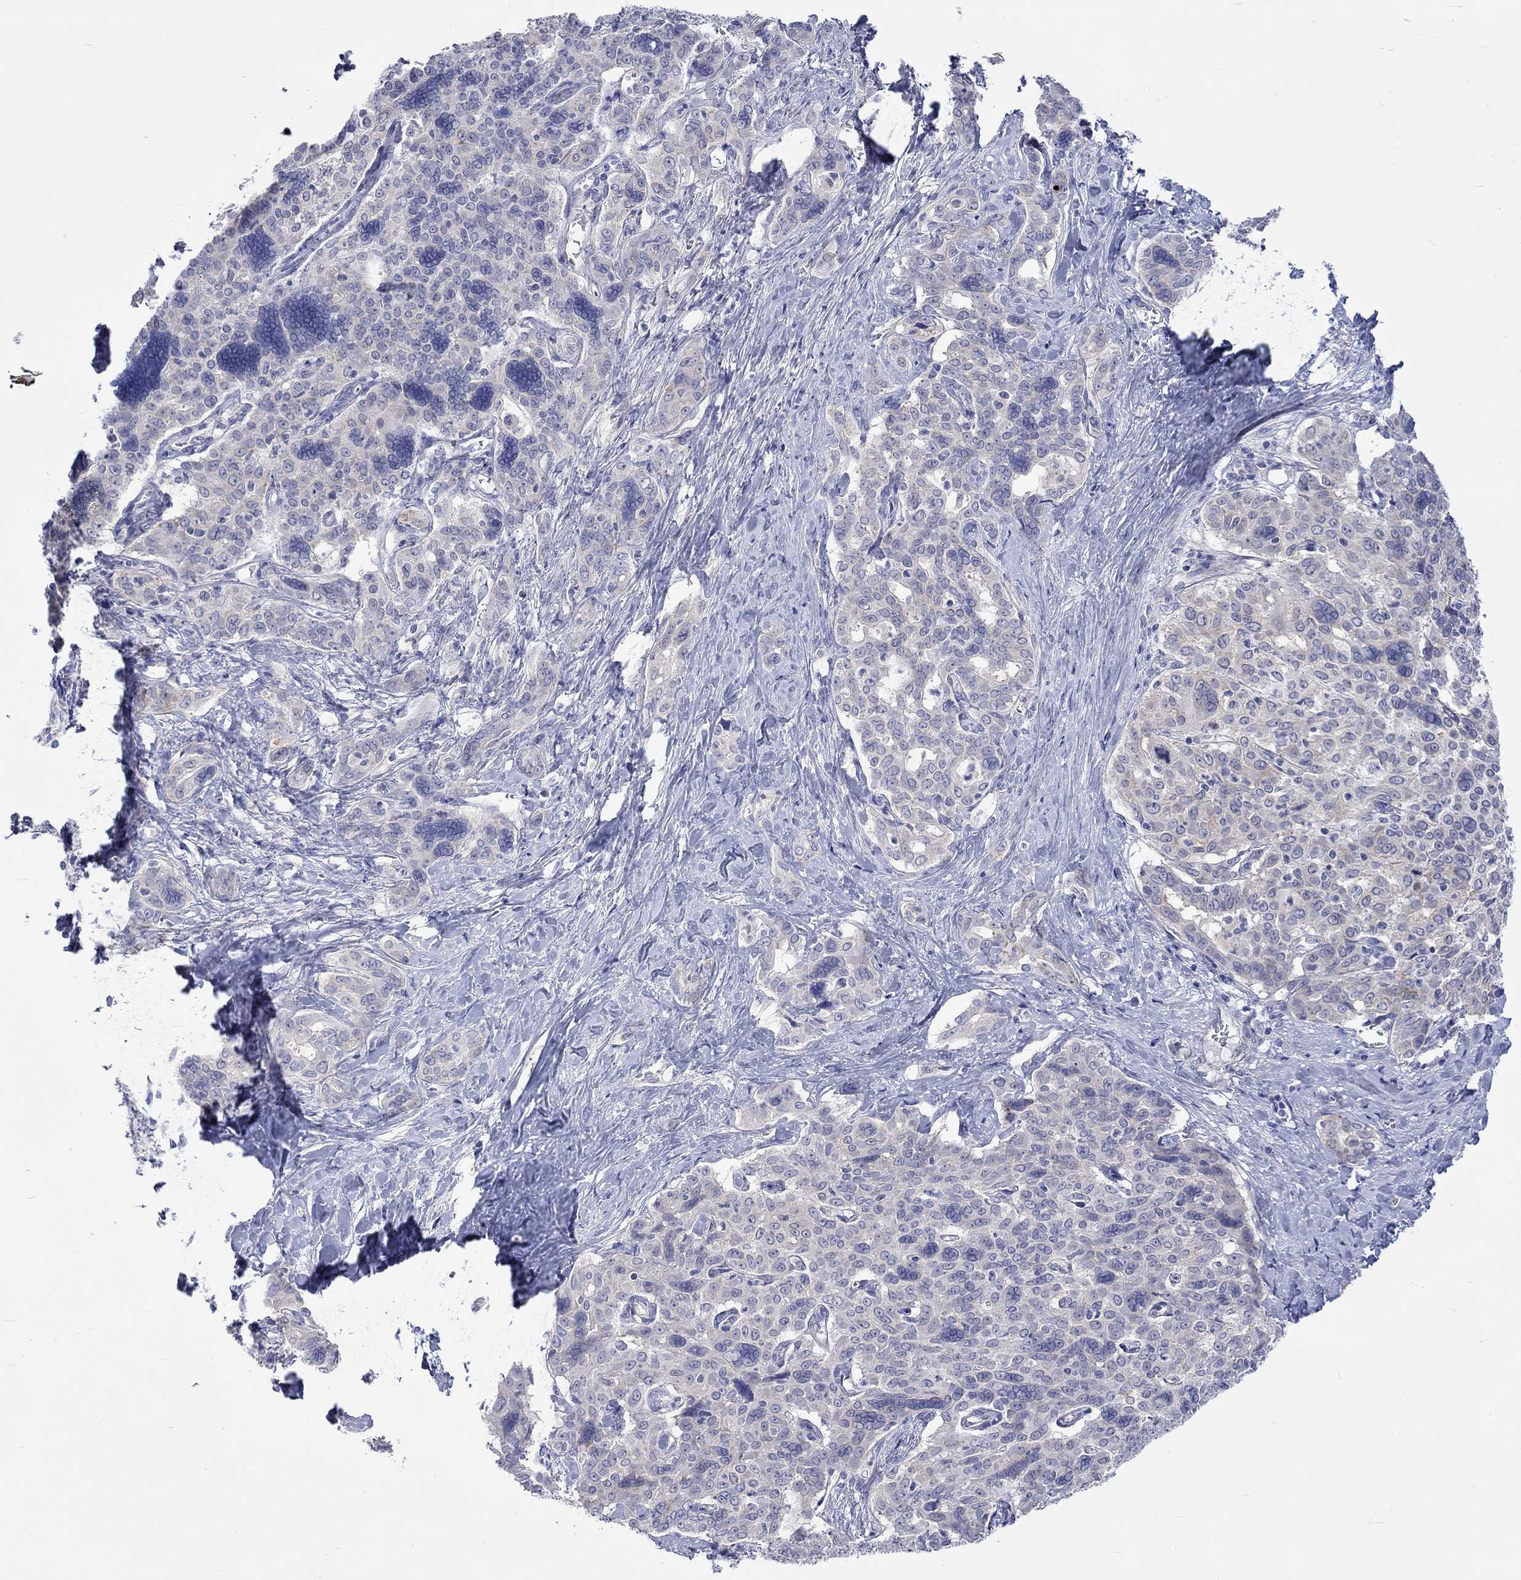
{"staining": {"intensity": "negative", "quantity": "none", "location": "none"}, "tissue": "liver cancer", "cell_type": "Tumor cells", "image_type": "cancer", "snomed": [{"axis": "morphology", "description": "Cholangiocarcinoma"}, {"axis": "topography", "description": "Liver"}], "caption": "The immunohistochemistry histopathology image has no significant staining in tumor cells of liver cancer (cholangiocarcinoma) tissue.", "gene": "CERS1", "patient": {"sex": "female", "age": 47}}